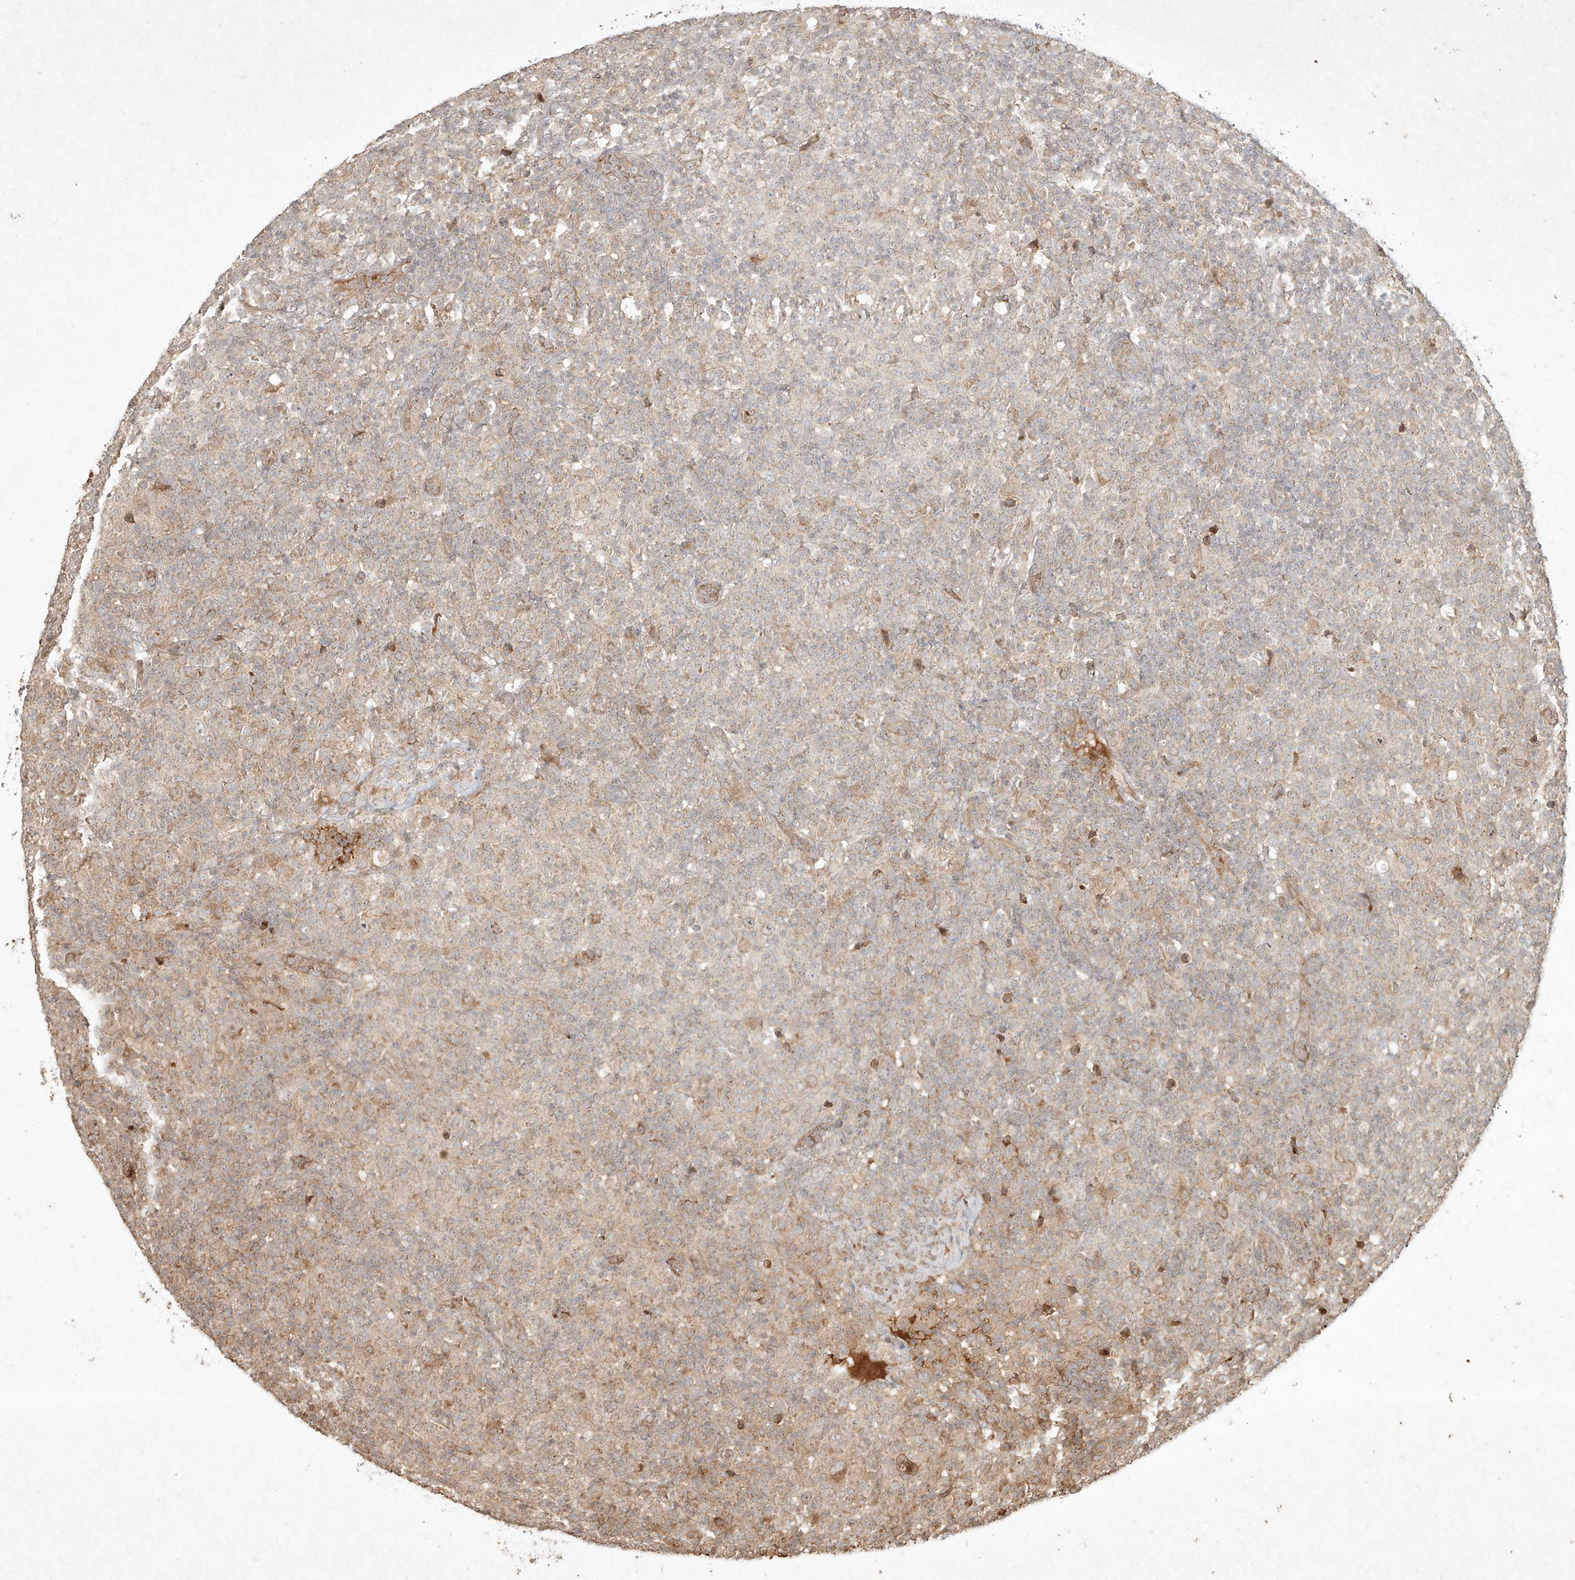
{"staining": {"intensity": "moderate", "quantity": "<25%", "location": "cytoplasmic/membranous"}, "tissue": "lymphoma", "cell_type": "Tumor cells", "image_type": "cancer", "snomed": [{"axis": "morphology", "description": "Hodgkin's disease, NOS"}, {"axis": "topography", "description": "Lymph node"}], "caption": "Moderate cytoplasmic/membranous protein staining is identified in about <25% of tumor cells in Hodgkin's disease.", "gene": "CYYR1", "patient": {"sex": "male", "age": 70}}